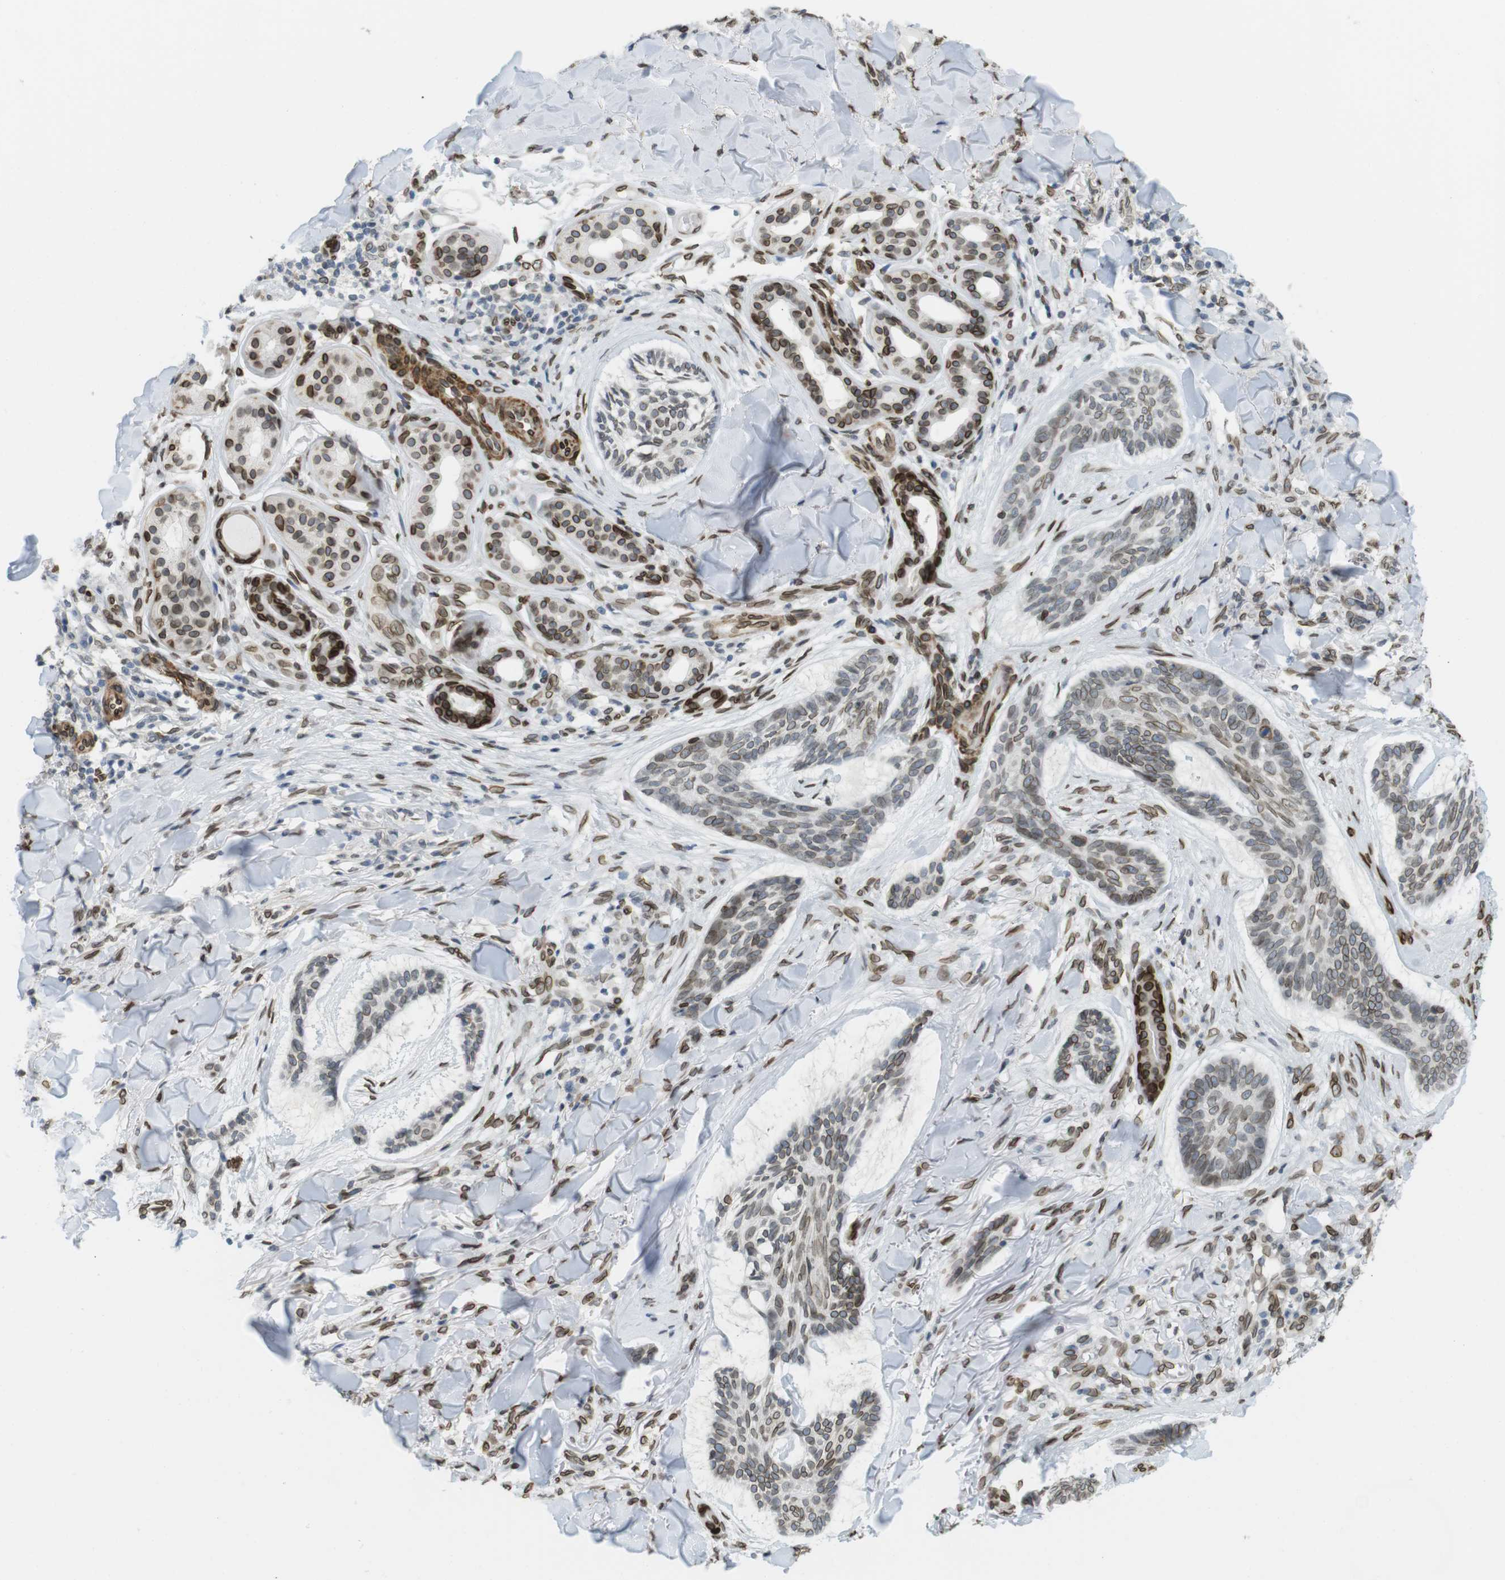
{"staining": {"intensity": "moderate", "quantity": "25%-75%", "location": "cytoplasmic/membranous,nuclear"}, "tissue": "skin cancer", "cell_type": "Tumor cells", "image_type": "cancer", "snomed": [{"axis": "morphology", "description": "Basal cell carcinoma"}, {"axis": "topography", "description": "Skin"}], "caption": "The immunohistochemical stain shows moderate cytoplasmic/membranous and nuclear staining in tumor cells of skin basal cell carcinoma tissue.", "gene": "ARL6IP6", "patient": {"sex": "male", "age": 43}}